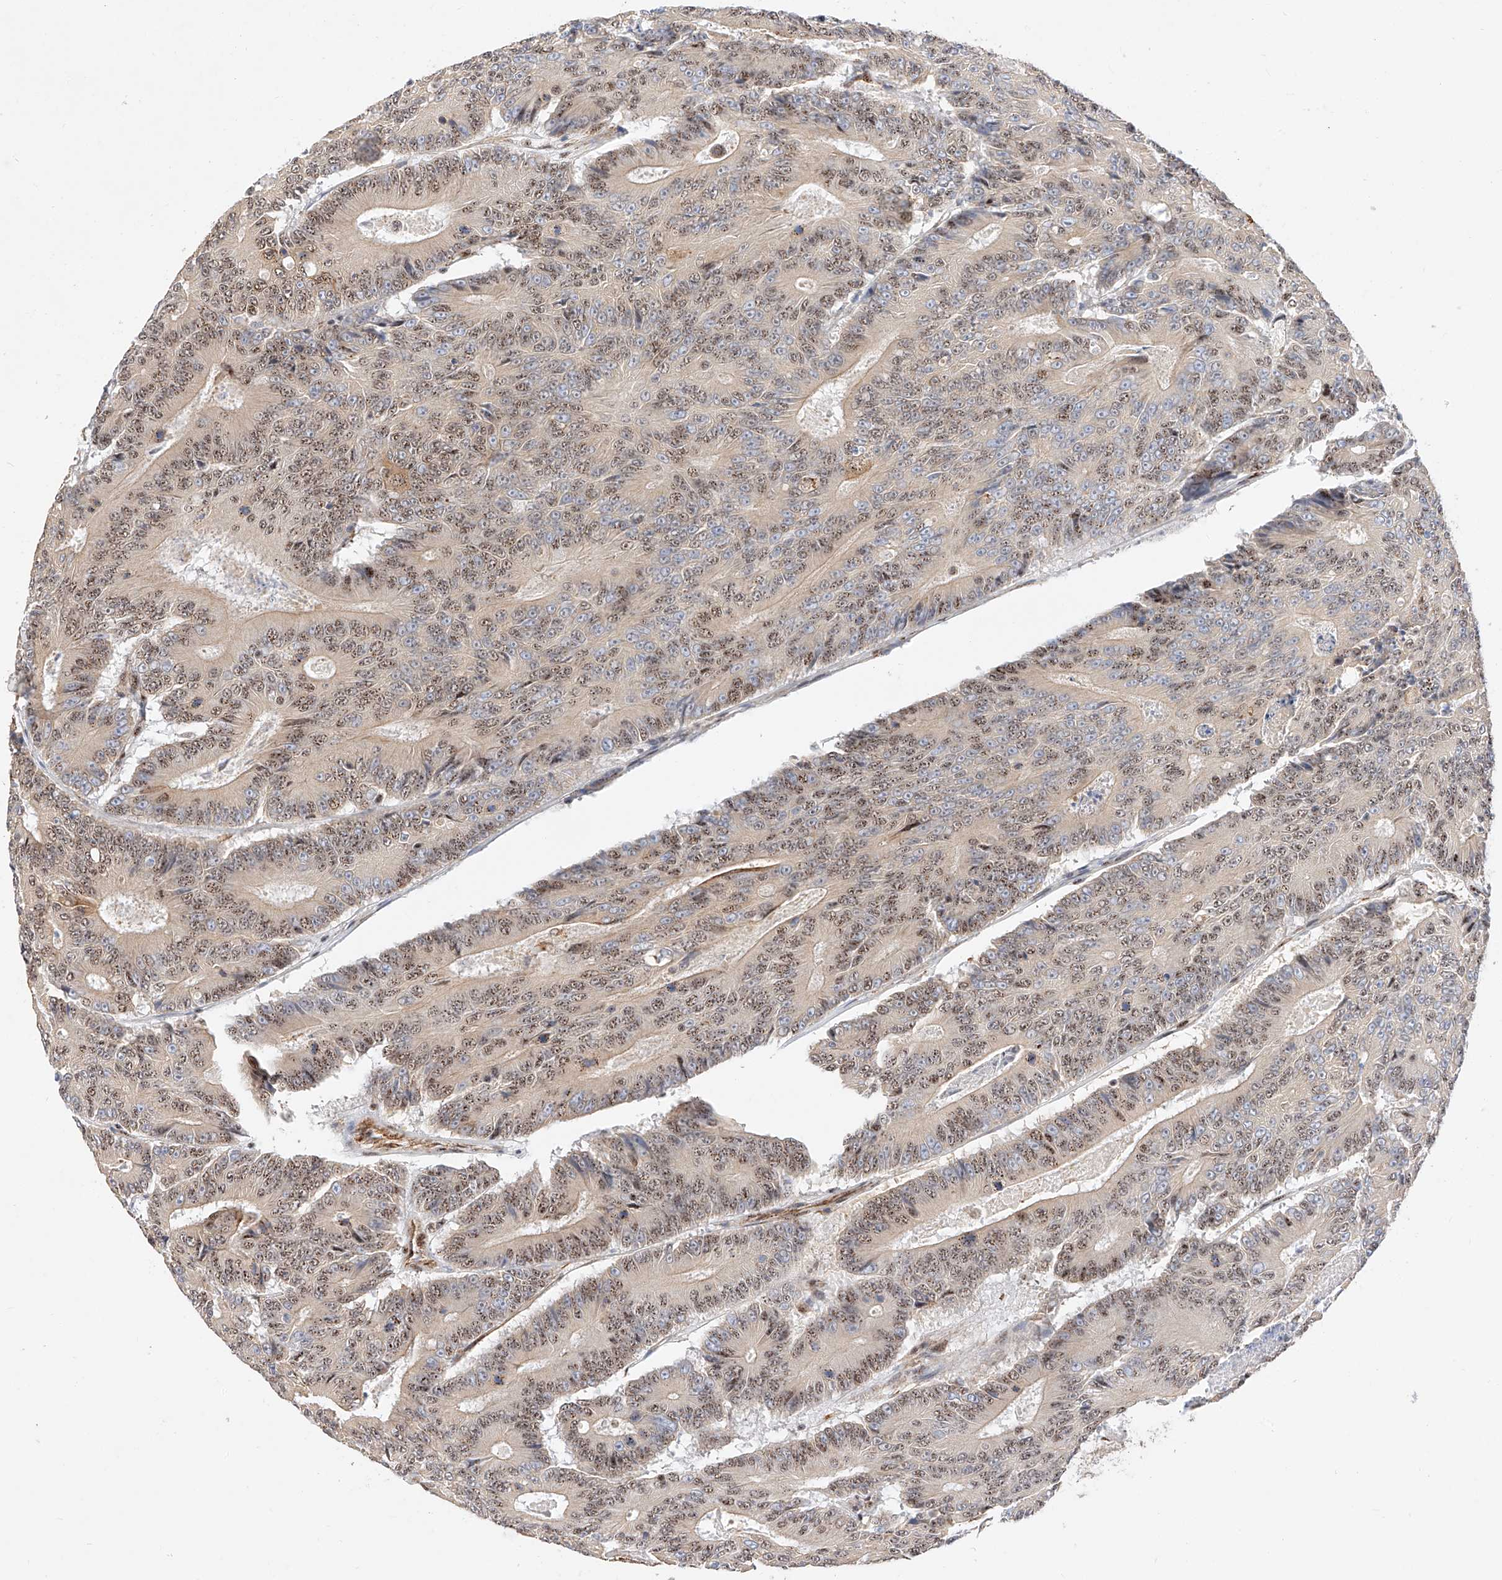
{"staining": {"intensity": "moderate", "quantity": ">75%", "location": "nuclear"}, "tissue": "colorectal cancer", "cell_type": "Tumor cells", "image_type": "cancer", "snomed": [{"axis": "morphology", "description": "Adenocarcinoma, NOS"}, {"axis": "topography", "description": "Colon"}], "caption": "Immunohistochemical staining of human colorectal adenocarcinoma displays medium levels of moderate nuclear expression in about >75% of tumor cells.", "gene": "ATXN7L2", "patient": {"sex": "male", "age": 83}}